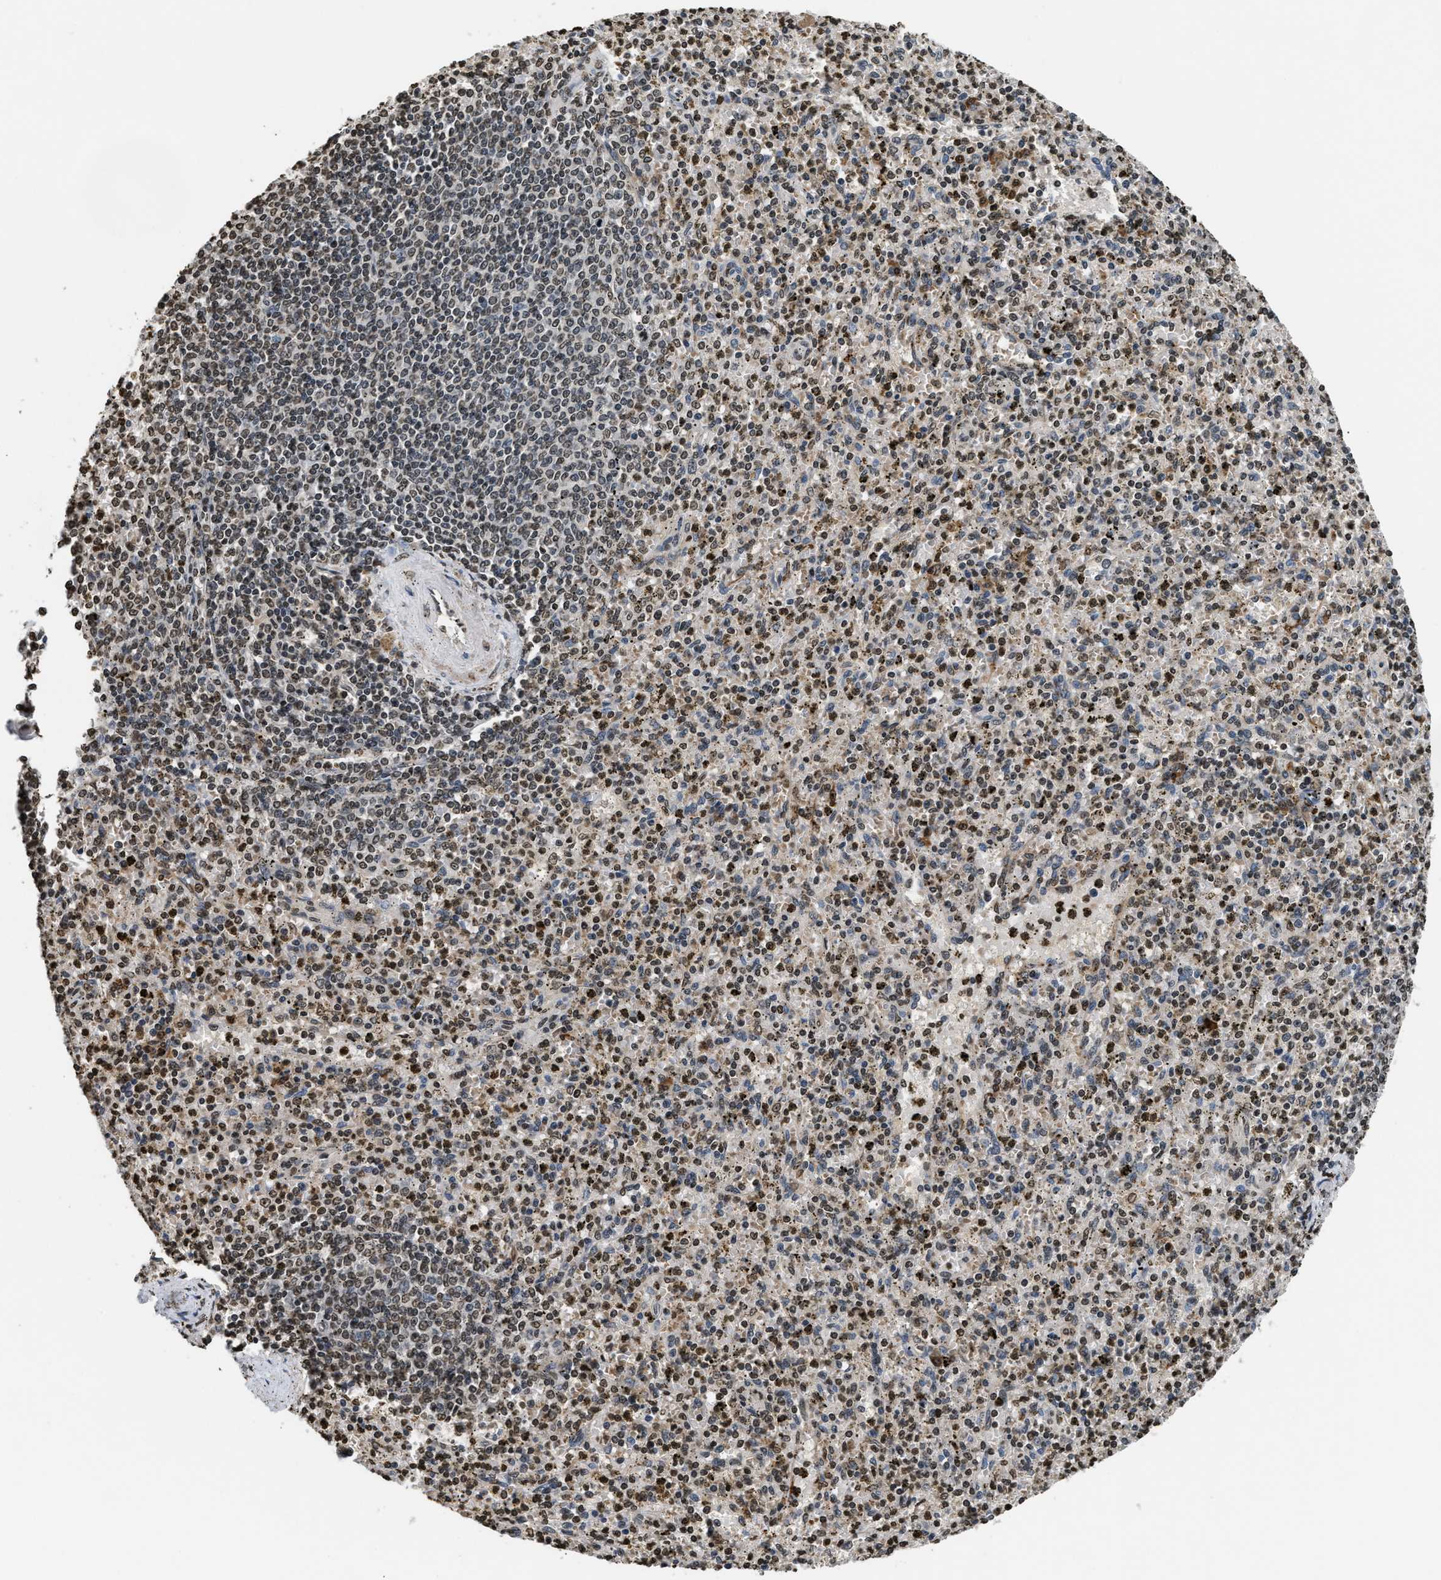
{"staining": {"intensity": "moderate", "quantity": ">75%", "location": "nuclear"}, "tissue": "spleen", "cell_type": "Cells in red pulp", "image_type": "normal", "snomed": [{"axis": "morphology", "description": "Normal tissue, NOS"}, {"axis": "topography", "description": "Spleen"}], "caption": "A high-resolution micrograph shows immunohistochemistry staining of unremarkable spleen, which displays moderate nuclear expression in about >75% of cells in red pulp. The staining was performed using DAB (3,3'-diaminobenzidine) to visualize the protein expression in brown, while the nuclei were stained in blue with hematoxylin (Magnification: 20x).", "gene": "DNASE1L3", "patient": {"sex": "male", "age": 72}}